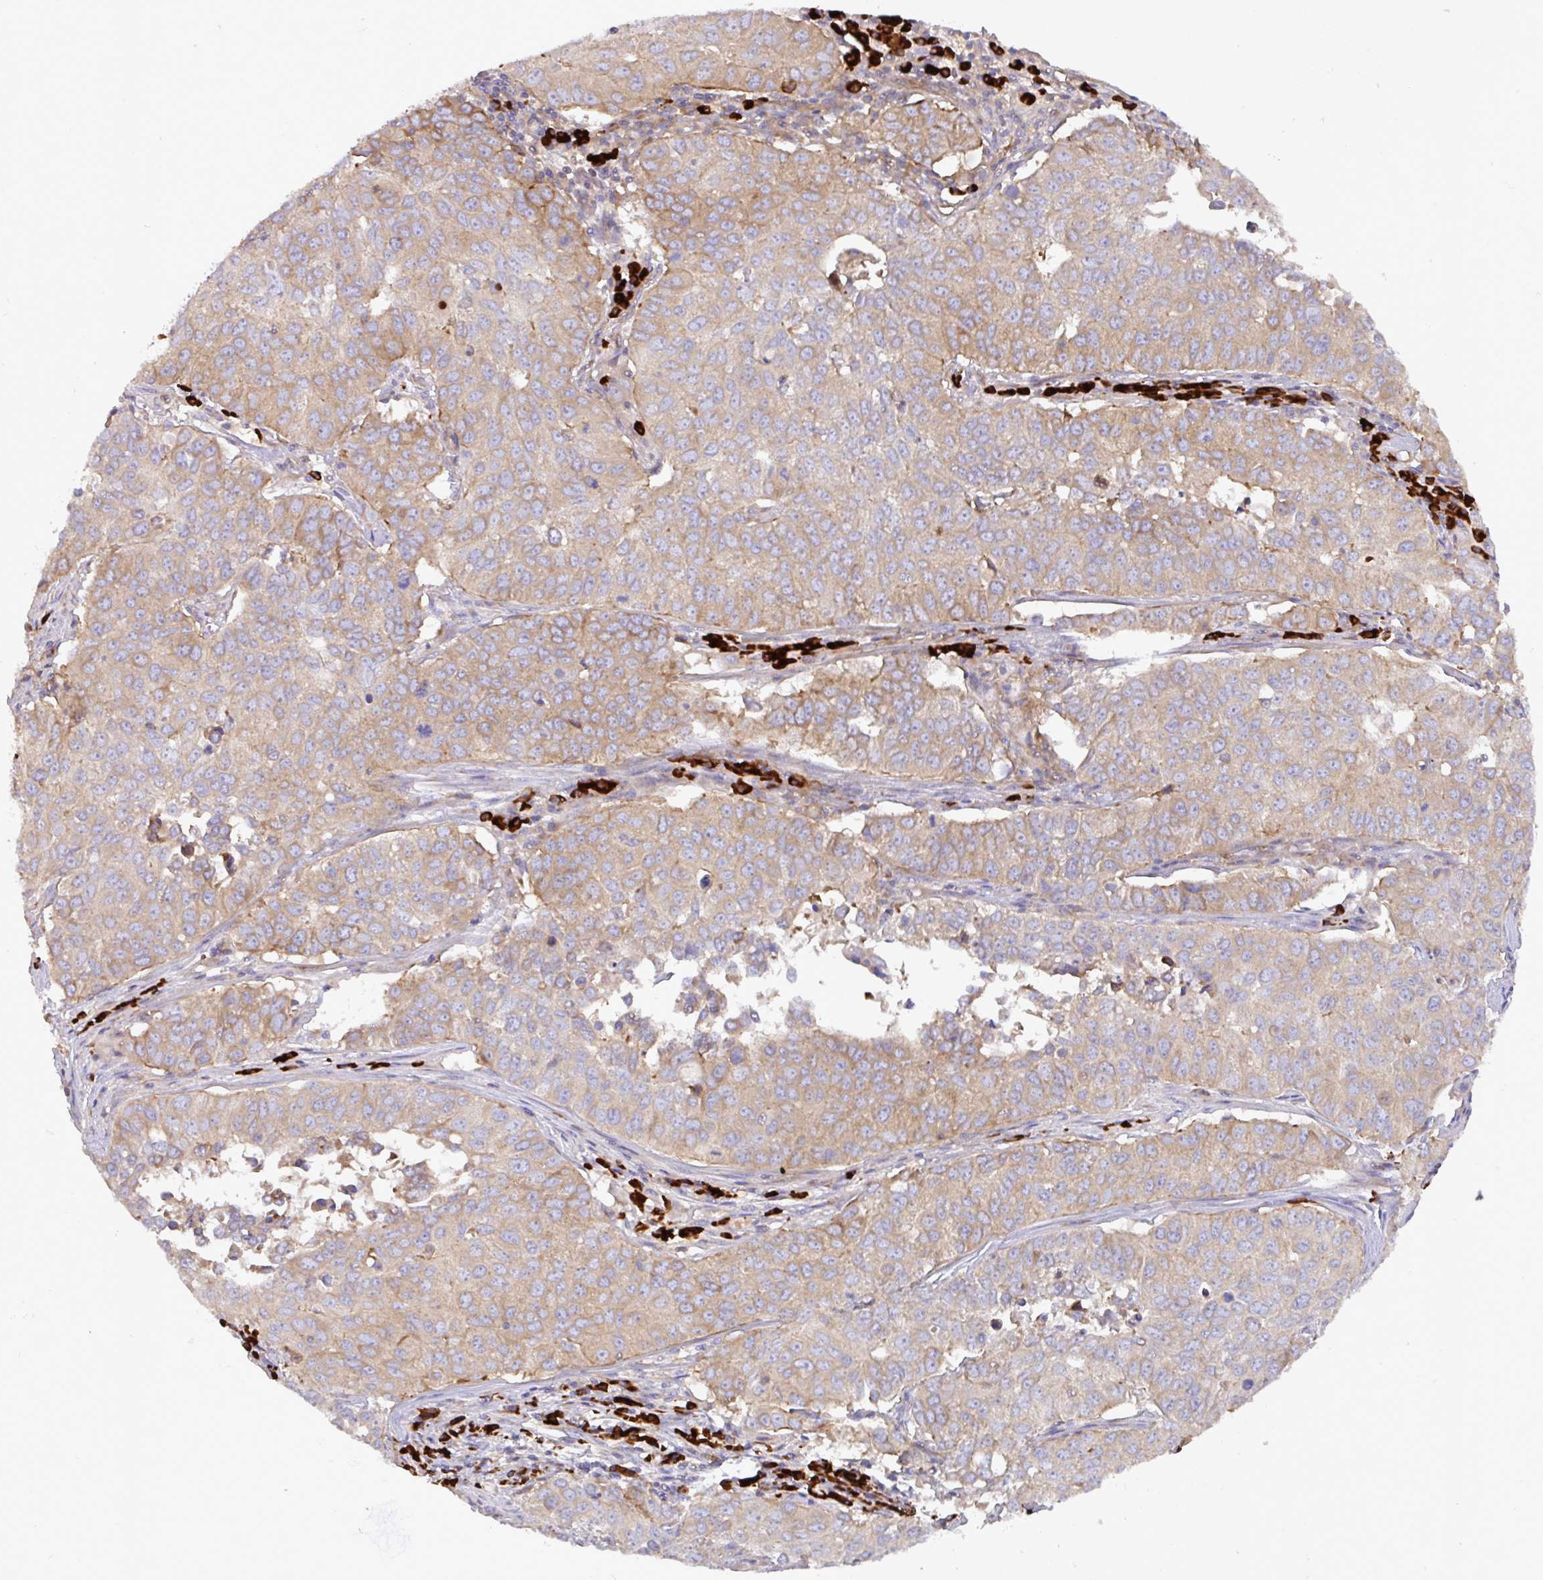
{"staining": {"intensity": "weak", "quantity": ">75%", "location": "cytoplasmic/membranous"}, "tissue": "lung cancer", "cell_type": "Tumor cells", "image_type": "cancer", "snomed": [{"axis": "morphology", "description": "Adenocarcinoma, NOS"}, {"axis": "topography", "description": "Lung"}], "caption": "Immunohistochemistry (IHC) histopathology image of human lung adenocarcinoma stained for a protein (brown), which reveals low levels of weak cytoplasmic/membranous expression in approximately >75% of tumor cells.", "gene": "YARS2", "patient": {"sex": "female", "age": 50}}